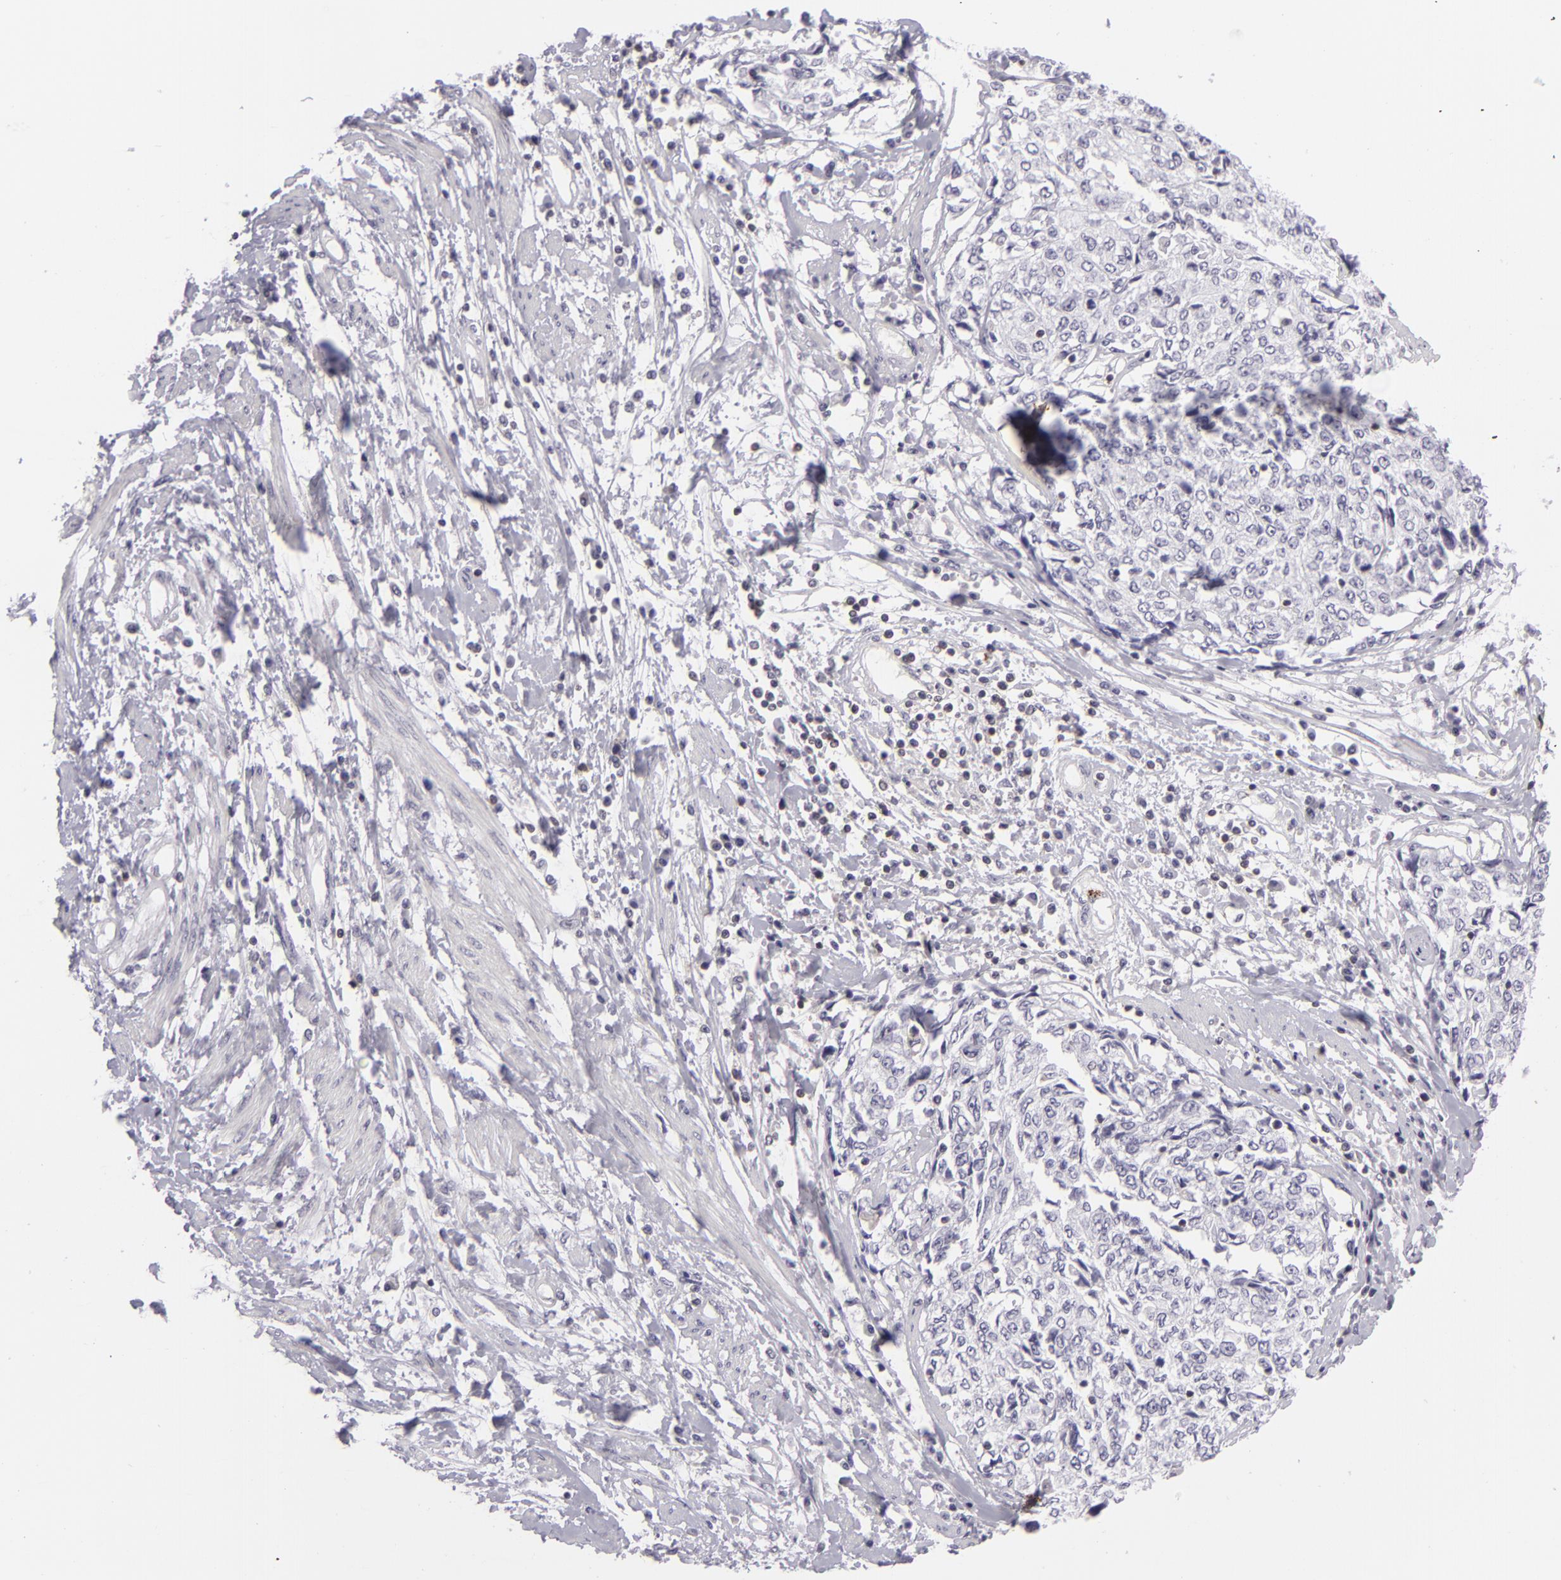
{"staining": {"intensity": "negative", "quantity": "none", "location": "none"}, "tissue": "cervical cancer", "cell_type": "Tumor cells", "image_type": "cancer", "snomed": [{"axis": "morphology", "description": "Squamous cell carcinoma, NOS"}, {"axis": "topography", "description": "Cervix"}], "caption": "An immunohistochemistry (IHC) photomicrograph of cervical cancer is shown. There is no staining in tumor cells of cervical cancer.", "gene": "KCNAB2", "patient": {"sex": "female", "age": 57}}